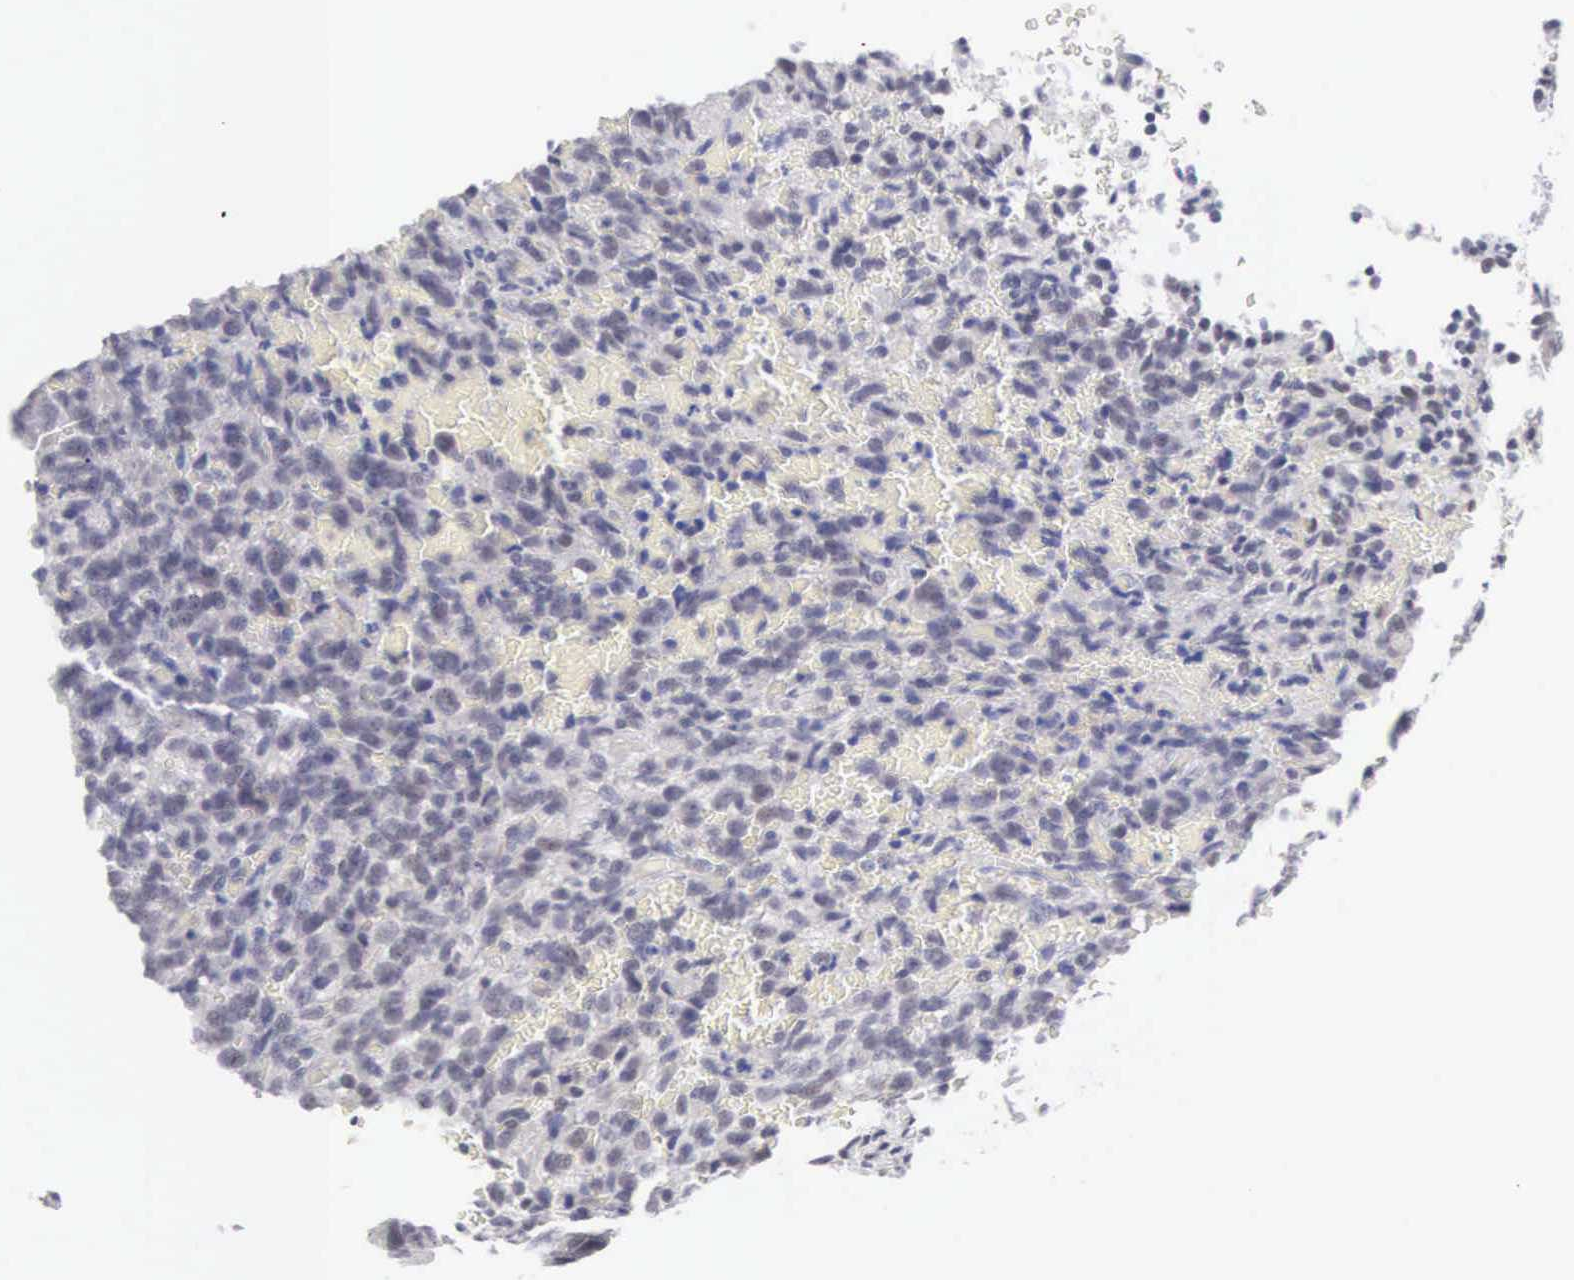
{"staining": {"intensity": "weak", "quantity": "<25%", "location": "nuclear"}, "tissue": "glioma", "cell_type": "Tumor cells", "image_type": "cancer", "snomed": [{"axis": "morphology", "description": "Glioma, malignant, High grade"}, {"axis": "topography", "description": "Brain"}], "caption": "Tumor cells are negative for protein expression in human glioma.", "gene": "MNAT1", "patient": {"sex": "male", "age": 56}}